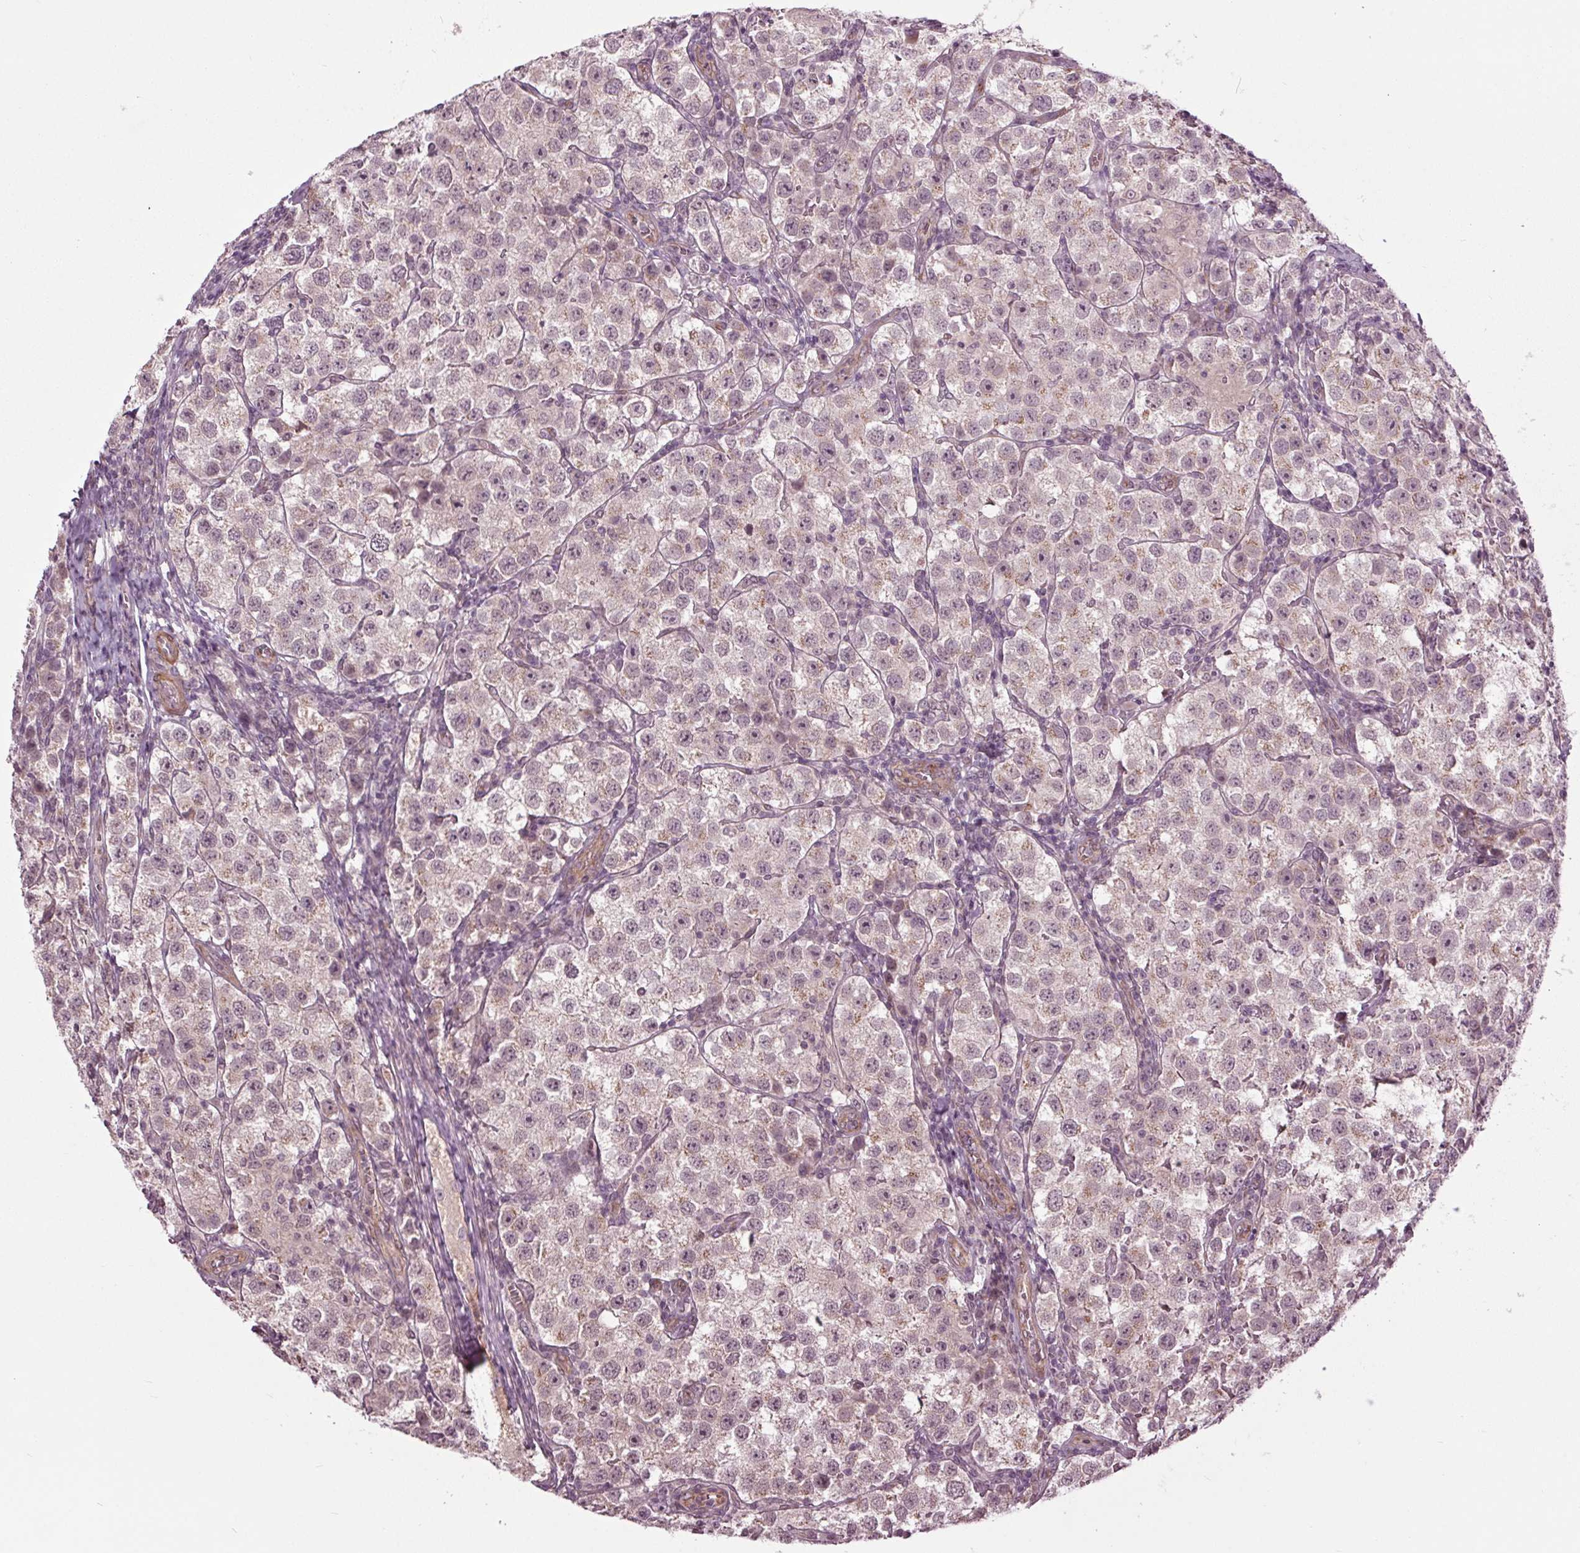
{"staining": {"intensity": "moderate", "quantity": "<25%", "location": "cytoplasmic/membranous"}, "tissue": "testis cancer", "cell_type": "Tumor cells", "image_type": "cancer", "snomed": [{"axis": "morphology", "description": "Seminoma, NOS"}, {"axis": "topography", "description": "Testis"}], "caption": "Immunohistochemical staining of human testis cancer demonstrates low levels of moderate cytoplasmic/membranous protein expression in approximately <25% of tumor cells. (DAB (3,3'-diaminobenzidine) = brown stain, brightfield microscopy at high magnification).", "gene": "HAUS5", "patient": {"sex": "male", "age": 37}}